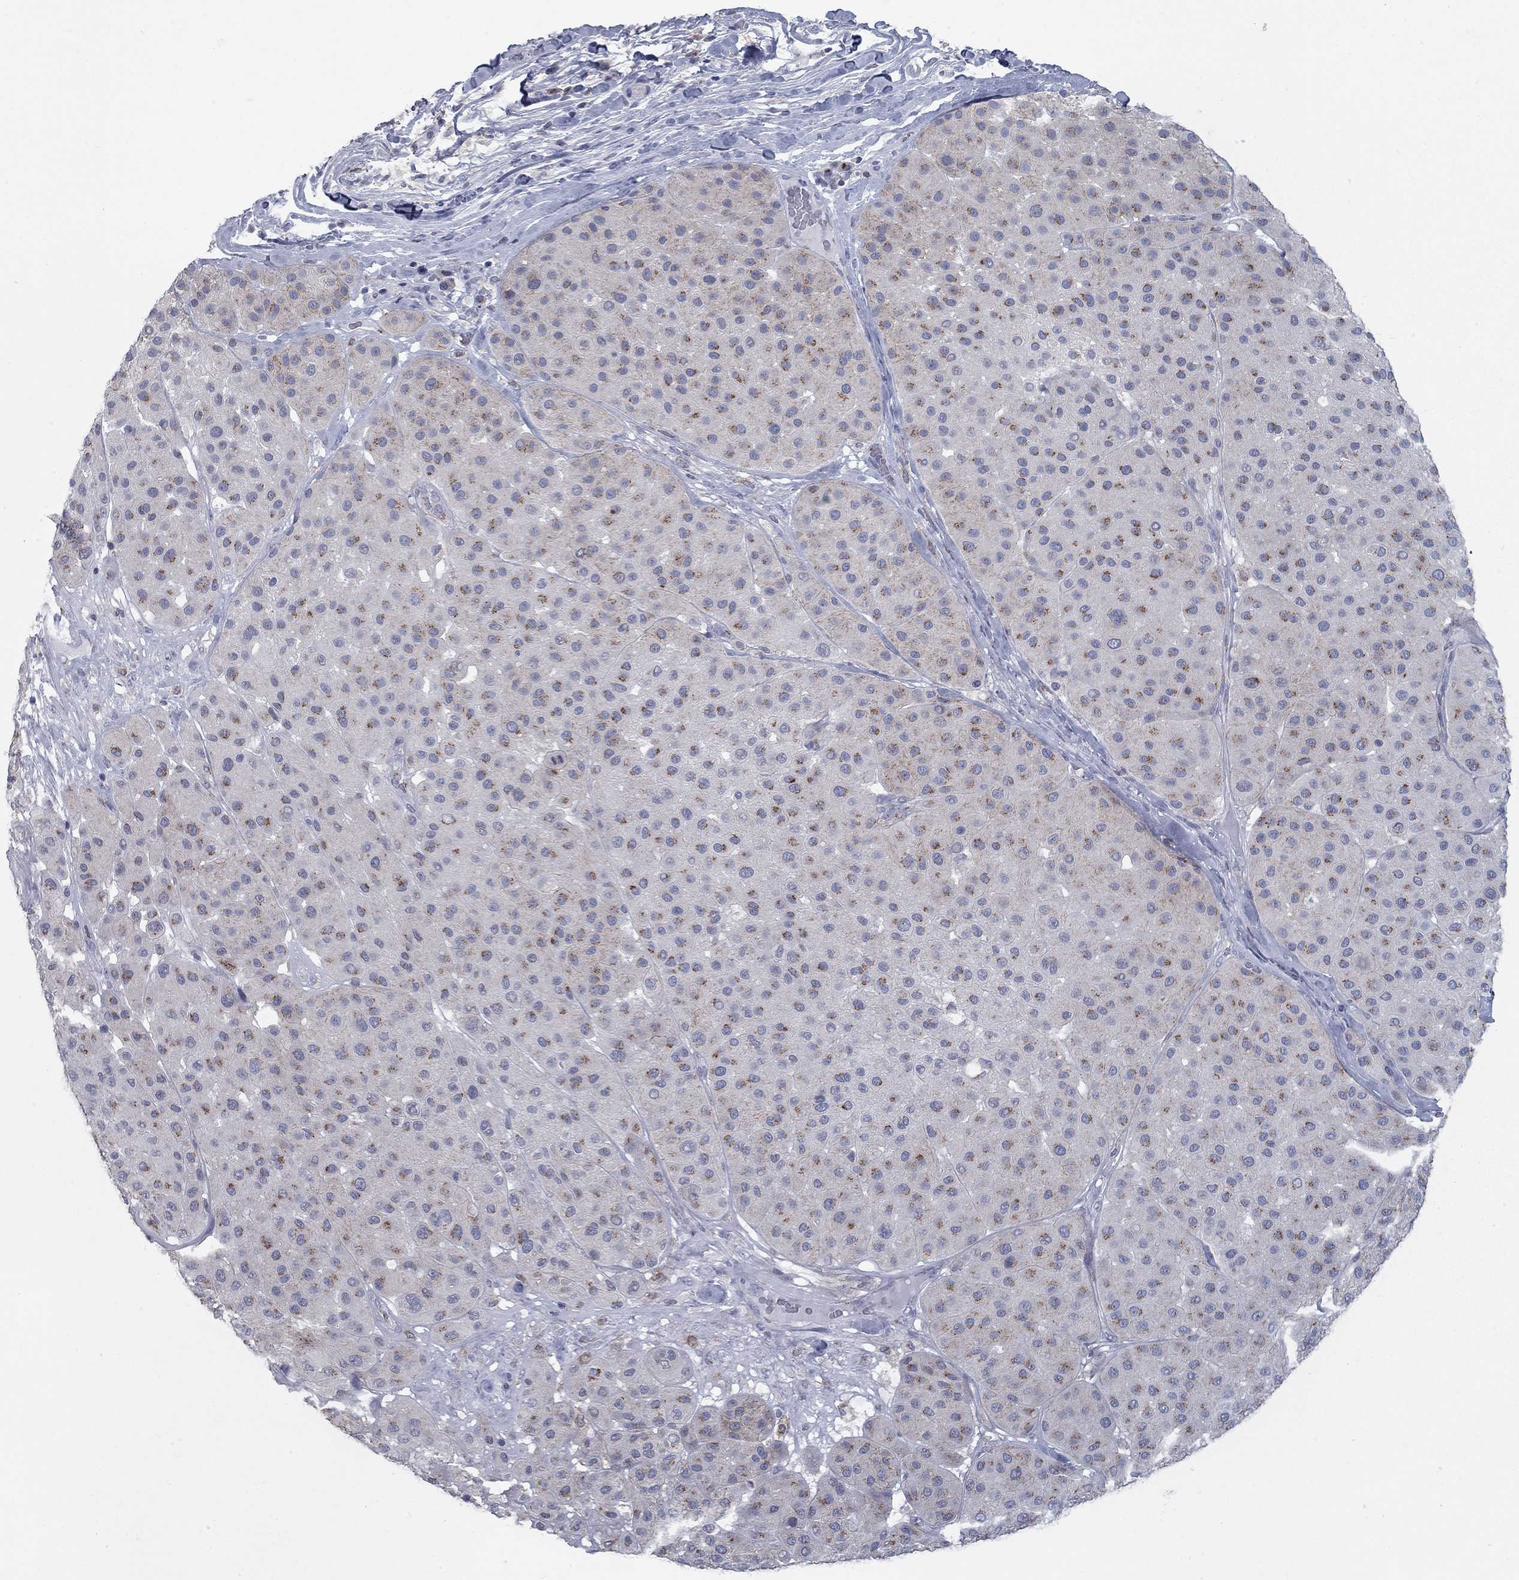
{"staining": {"intensity": "strong", "quantity": ">75%", "location": "cytoplasmic/membranous"}, "tissue": "melanoma", "cell_type": "Tumor cells", "image_type": "cancer", "snomed": [{"axis": "morphology", "description": "Malignant melanoma, Metastatic site"}, {"axis": "topography", "description": "Smooth muscle"}], "caption": "The image shows a brown stain indicating the presence of a protein in the cytoplasmic/membranous of tumor cells in melanoma.", "gene": "KIAA0319L", "patient": {"sex": "male", "age": 41}}